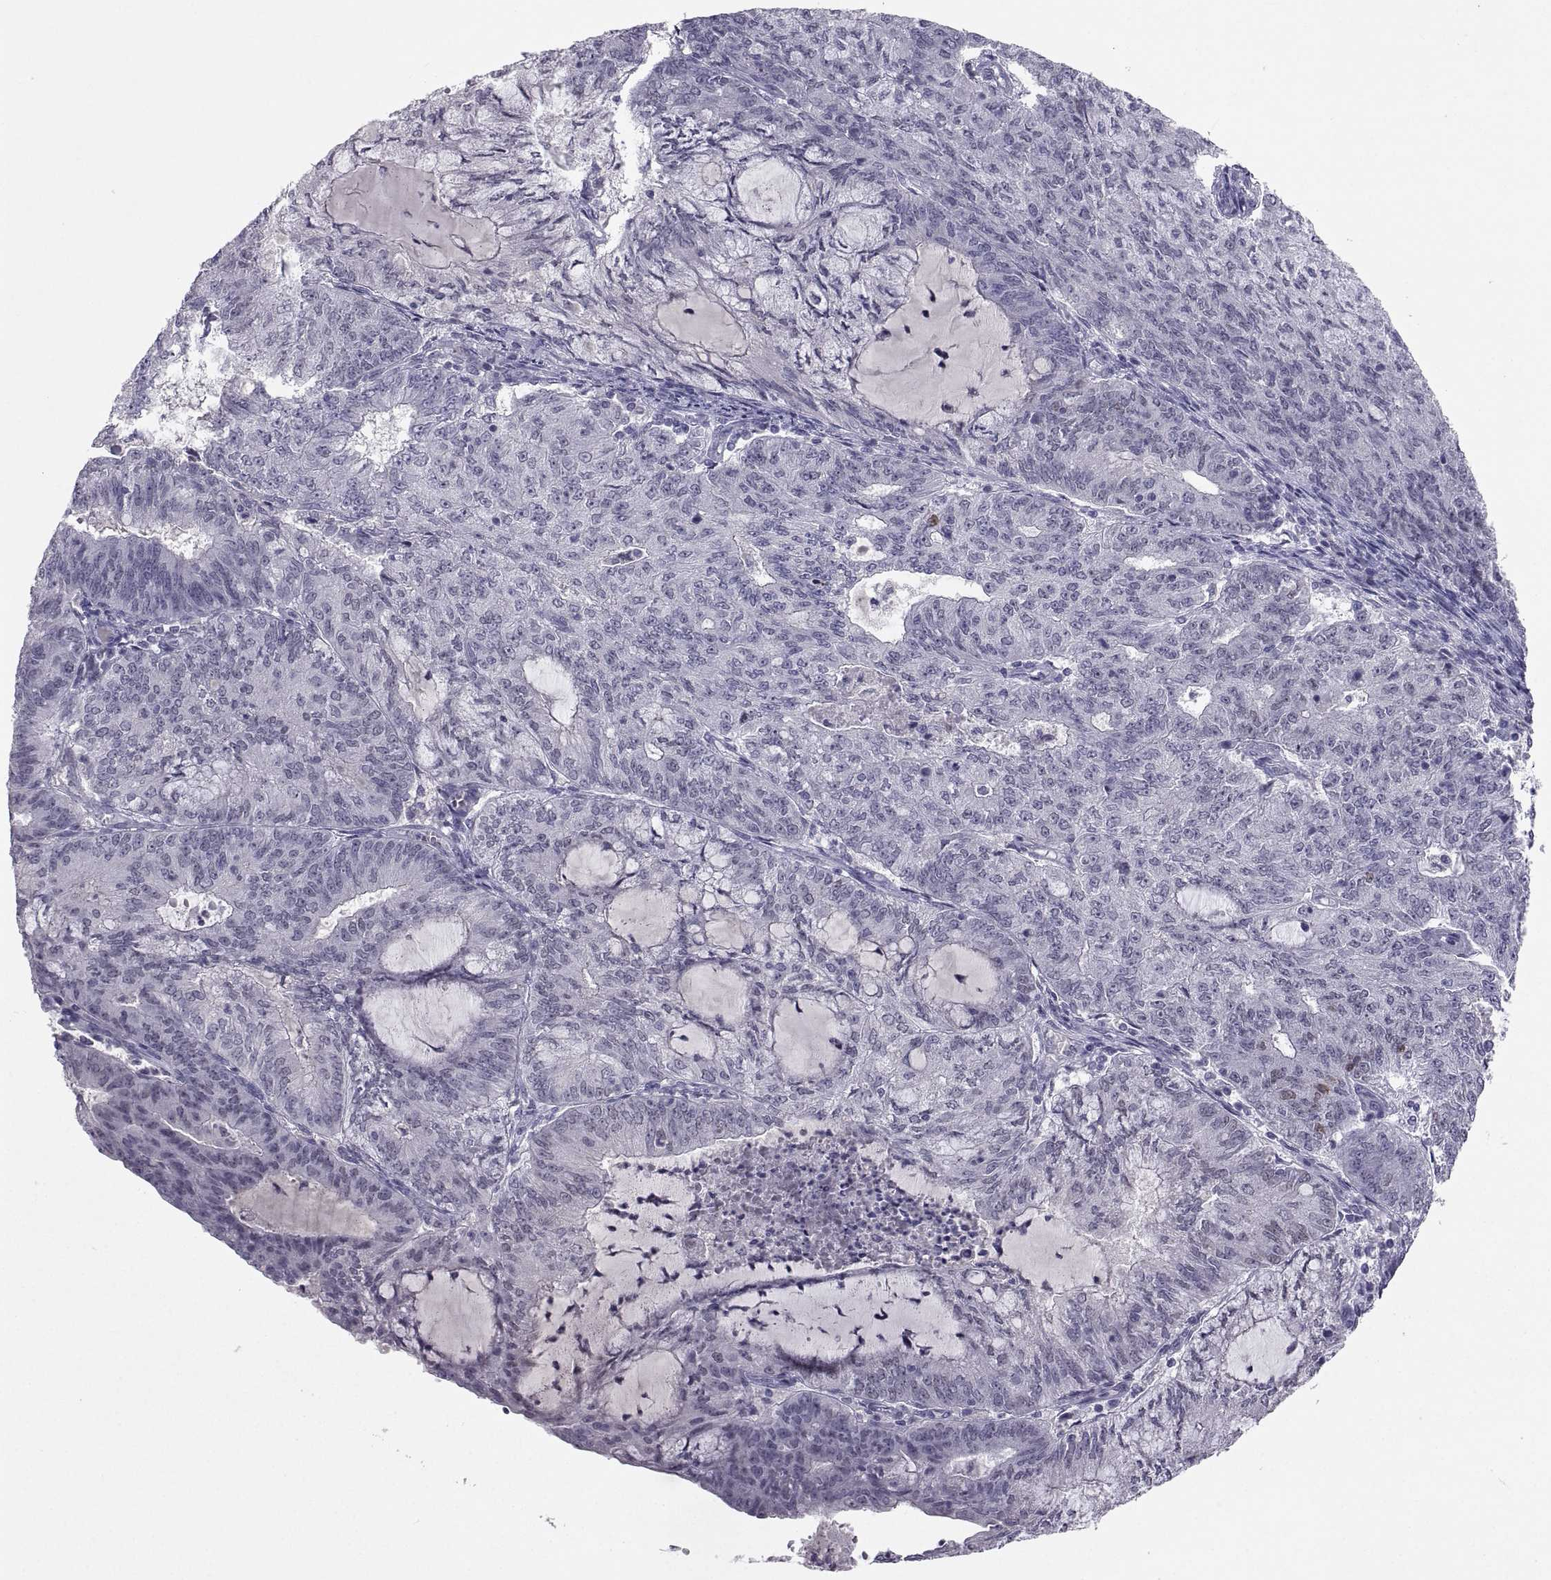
{"staining": {"intensity": "weak", "quantity": "<25%", "location": "nuclear"}, "tissue": "endometrial cancer", "cell_type": "Tumor cells", "image_type": "cancer", "snomed": [{"axis": "morphology", "description": "Adenocarcinoma, NOS"}, {"axis": "topography", "description": "Endometrium"}], "caption": "Immunohistochemistry (IHC) photomicrograph of endometrial cancer stained for a protein (brown), which exhibits no positivity in tumor cells. (Stains: DAB IHC with hematoxylin counter stain, Microscopy: brightfield microscopy at high magnification).", "gene": "SOX21", "patient": {"sex": "female", "age": 82}}